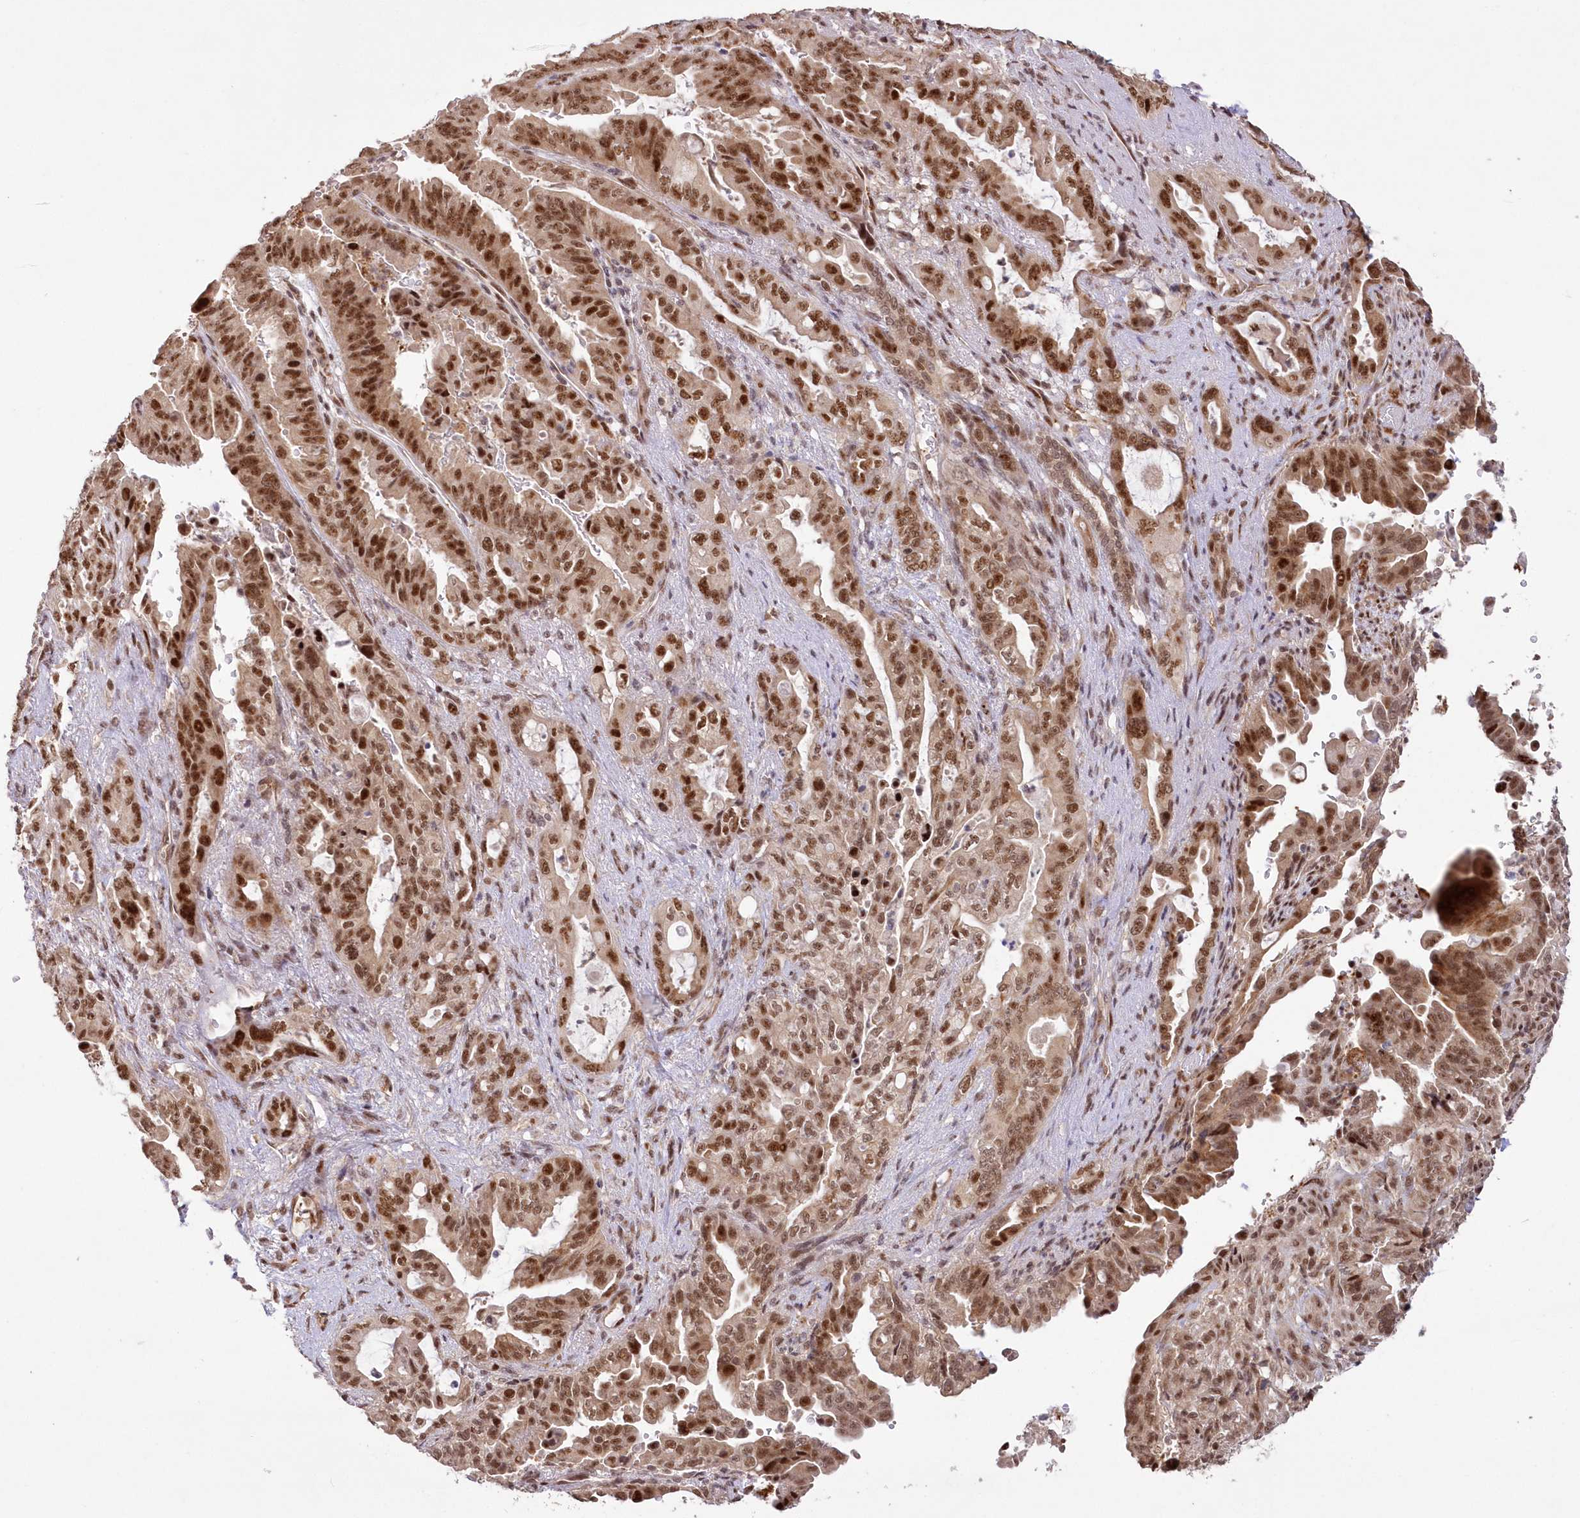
{"staining": {"intensity": "moderate", "quantity": ">75%", "location": "nuclear"}, "tissue": "pancreatic cancer", "cell_type": "Tumor cells", "image_type": "cancer", "snomed": [{"axis": "morphology", "description": "Adenocarcinoma, NOS"}, {"axis": "topography", "description": "Pancreas"}], "caption": "DAB (3,3'-diaminobenzidine) immunohistochemical staining of human adenocarcinoma (pancreatic) exhibits moderate nuclear protein staining in approximately >75% of tumor cells. (Stains: DAB (3,3'-diaminobenzidine) in brown, nuclei in blue, Microscopy: brightfield microscopy at high magnification).", "gene": "WBP1L", "patient": {"sex": "male", "age": 70}}